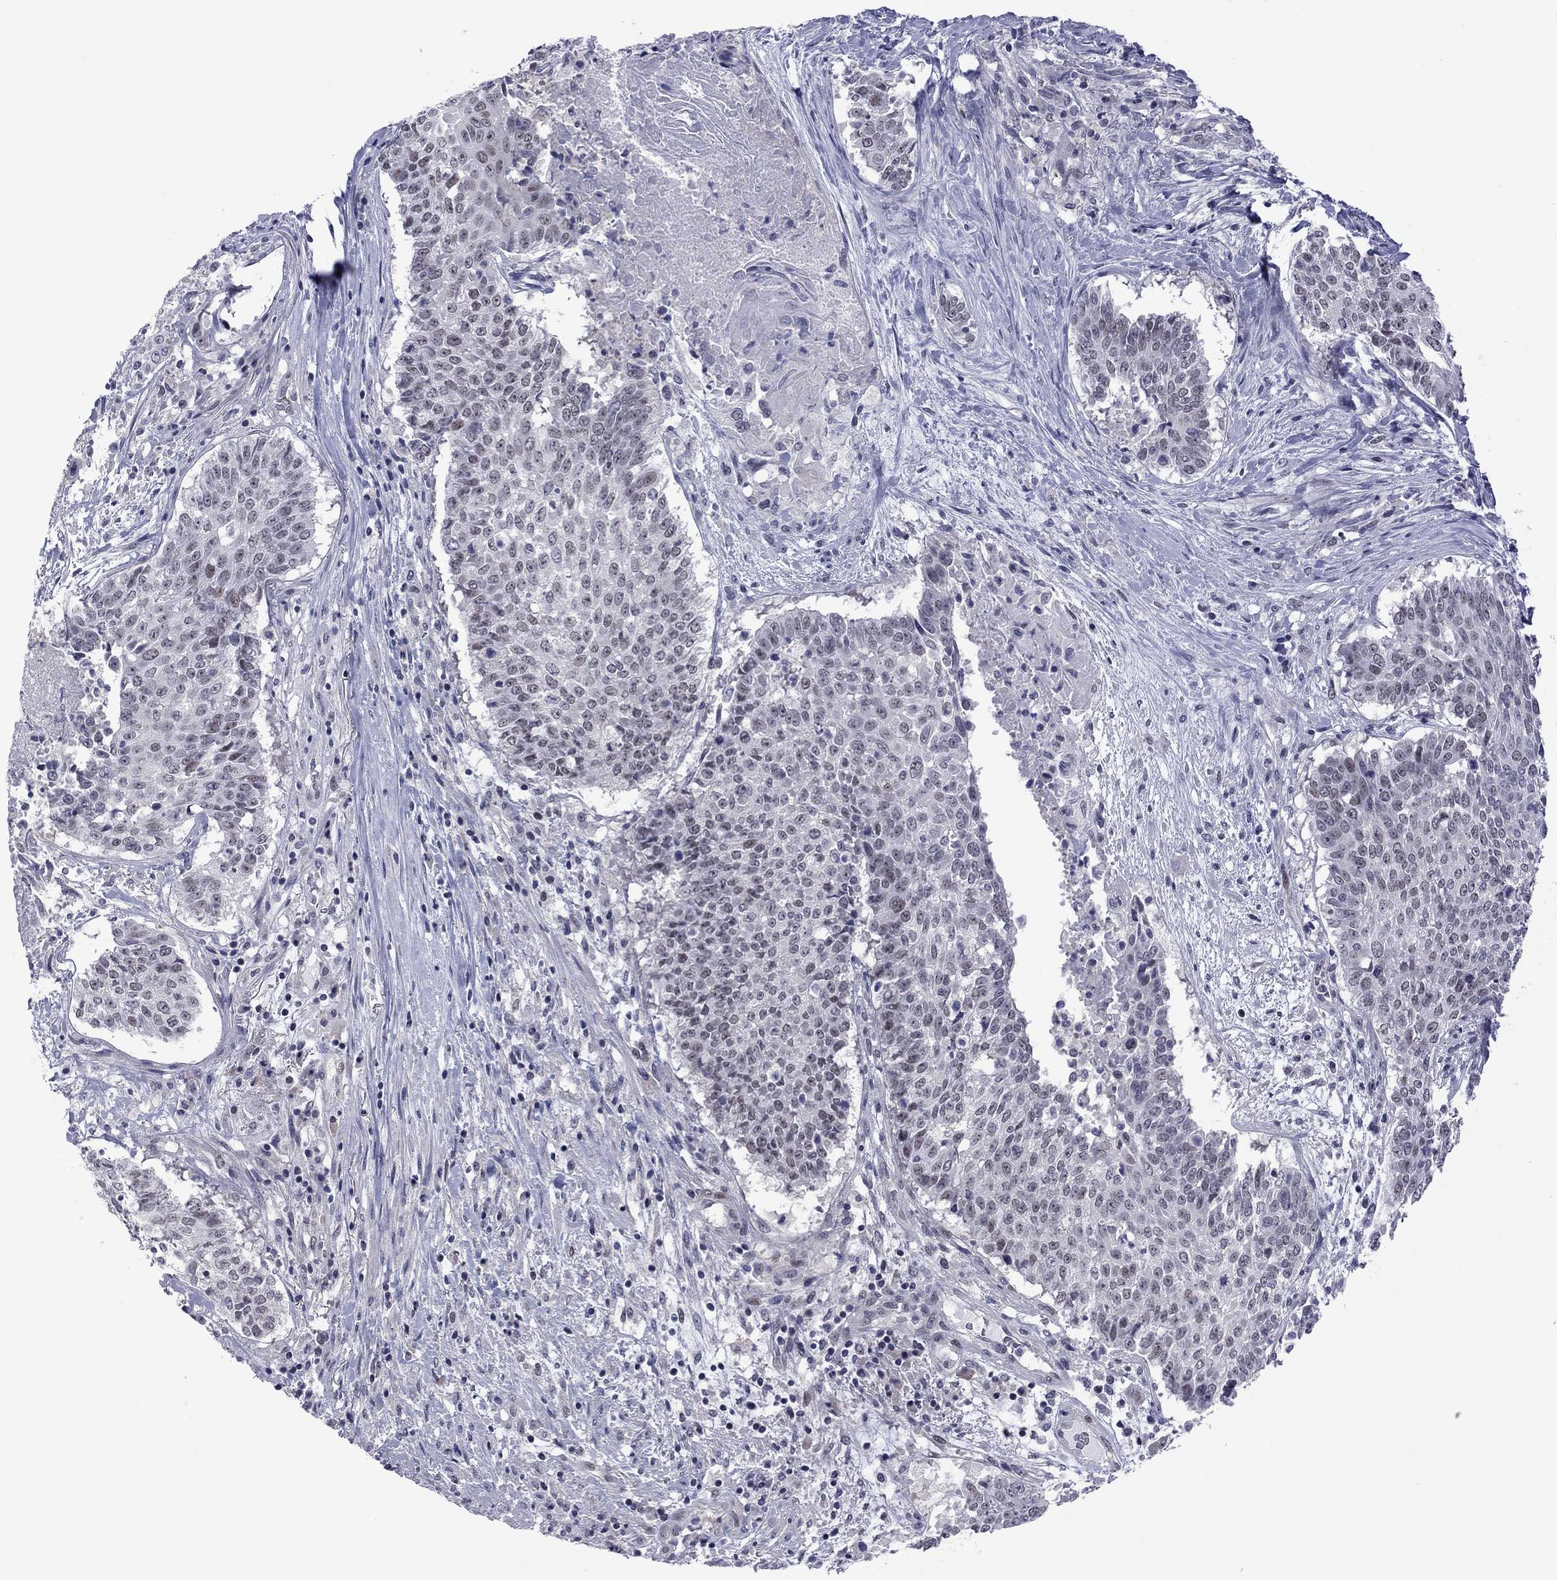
{"staining": {"intensity": "negative", "quantity": "none", "location": "none"}, "tissue": "lung cancer", "cell_type": "Tumor cells", "image_type": "cancer", "snomed": [{"axis": "morphology", "description": "Squamous cell carcinoma, NOS"}, {"axis": "topography", "description": "Lung"}], "caption": "An IHC histopathology image of lung cancer is shown. There is no staining in tumor cells of lung cancer. (Stains: DAB (3,3'-diaminobenzidine) immunohistochemistry with hematoxylin counter stain, Microscopy: brightfield microscopy at high magnification).", "gene": "POU5F2", "patient": {"sex": "male", "age": 64}}